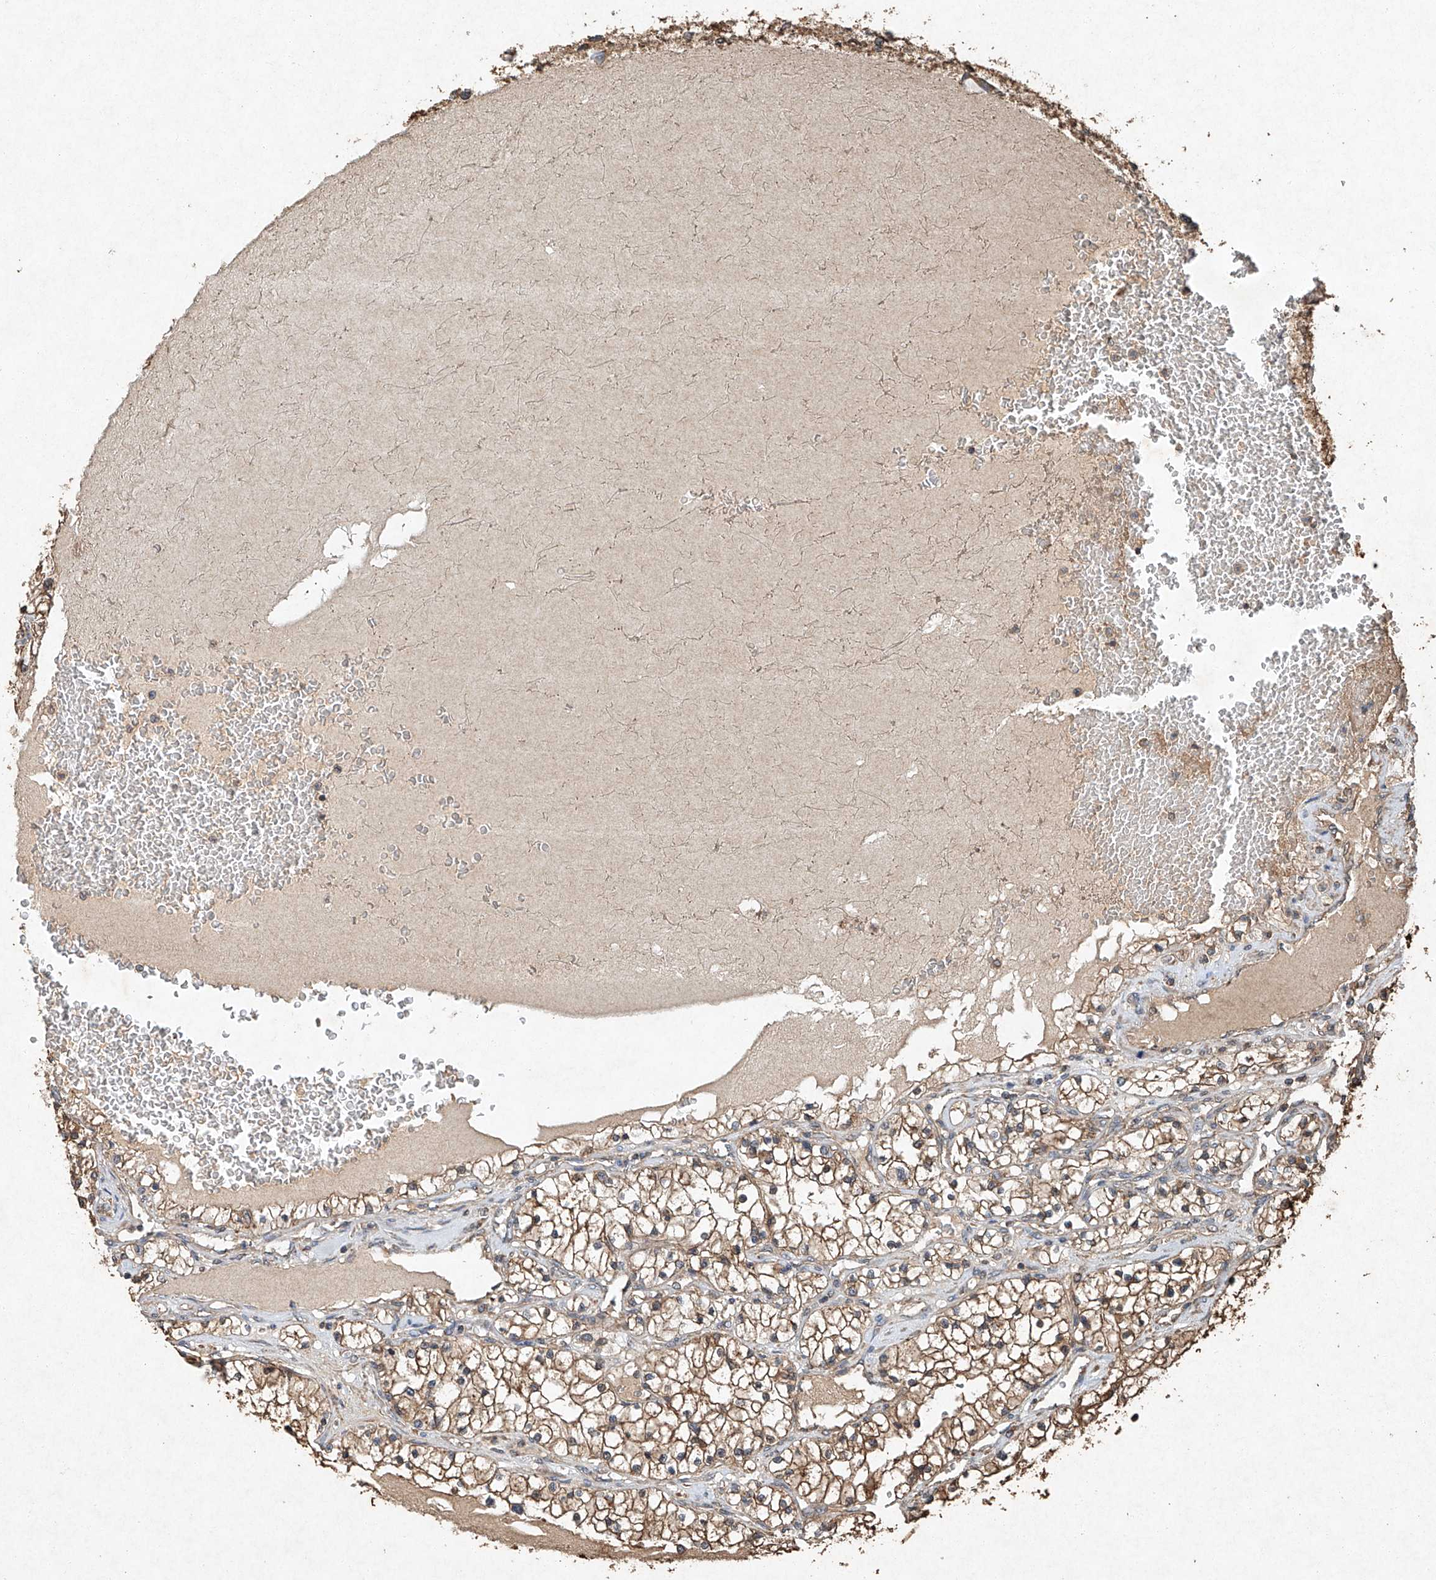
{"staining": {"intensity": "moderate", "quantity": ">75%", "location": "cytoplasmic/membranous"}, "tissue": "renal cancer", "cell_type": "Tumor cells", "image_type": "cancer", "snomed": [{"axis": "morphology", "description": "Adenocarcinoma, NOS"}, {"axis": "topography", "description": "Kidney"}], "caption": "Protein expression analysis of adenocarcinoma (renal) shows moderate cytoplasmic/membranous positivity in about >75% of tumor cells.", "gene": "STK3", "patient": {"sex": "male", "age": 68}}